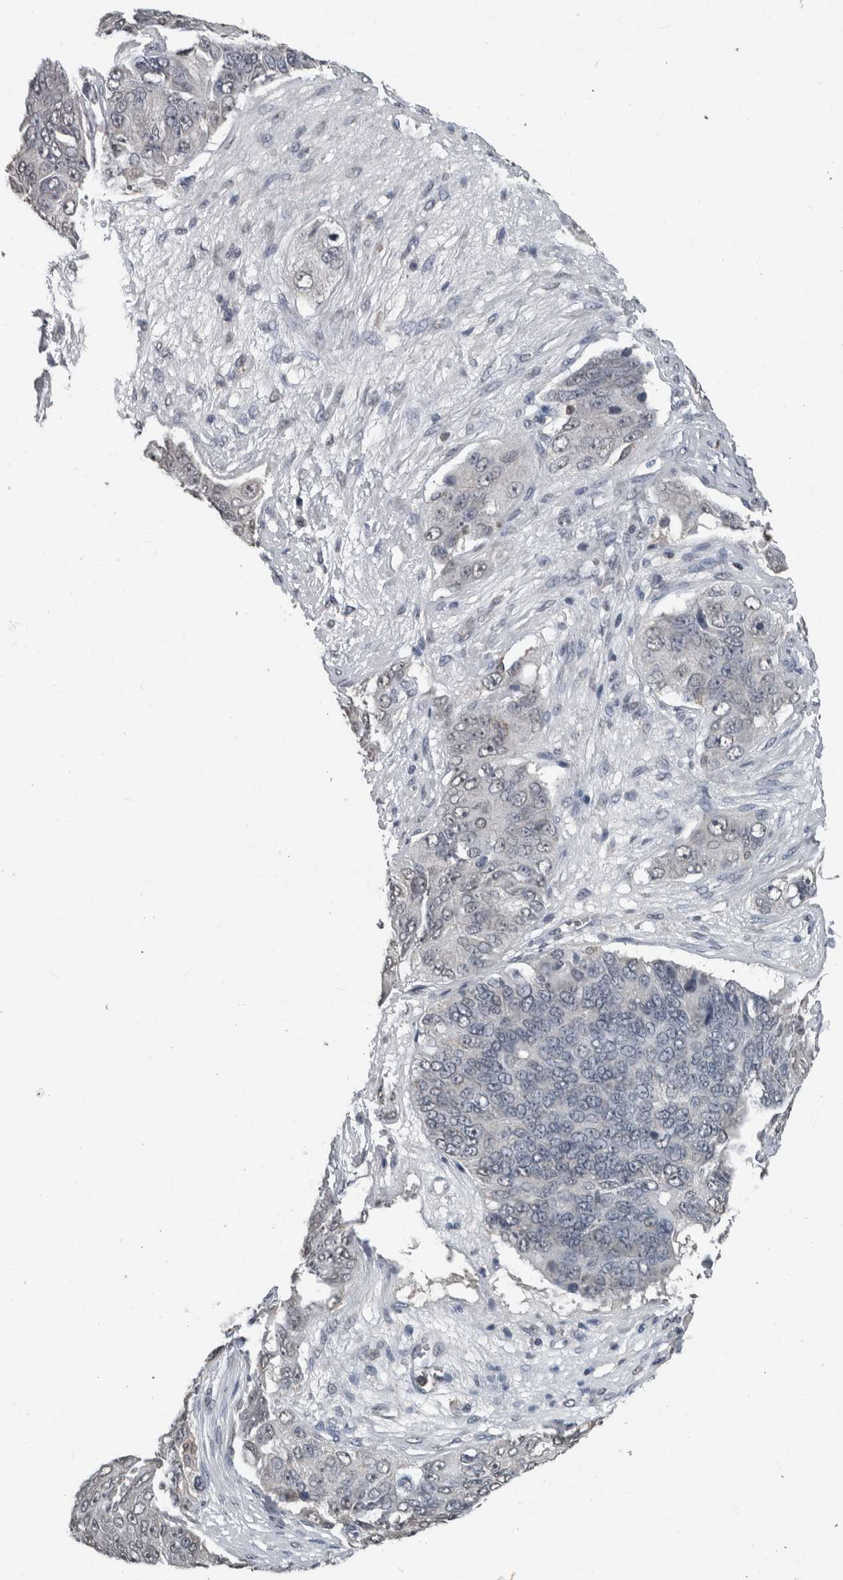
{"staining": {"intensity": "negative", "quantity": "none", "location": "none"}, "tissue": "ovarian cancer", "cell_type": "Tumor cells", "image_type": "cancer", "snomed": [{"axis": "morphology", "description": "Carcinoma, endometroid"}, {"axis": "topography", "description": "Ovary"}], "caption": "Tumor cells are negative for brown protein staining in ovarian cancer (endometroid carcinoma). The staining is performed using DAB brown chromogen with nuclei counter-stained in using hematoxylin.", "gene": "MAFF", "patient": {"sex": "female", "age": 51}}